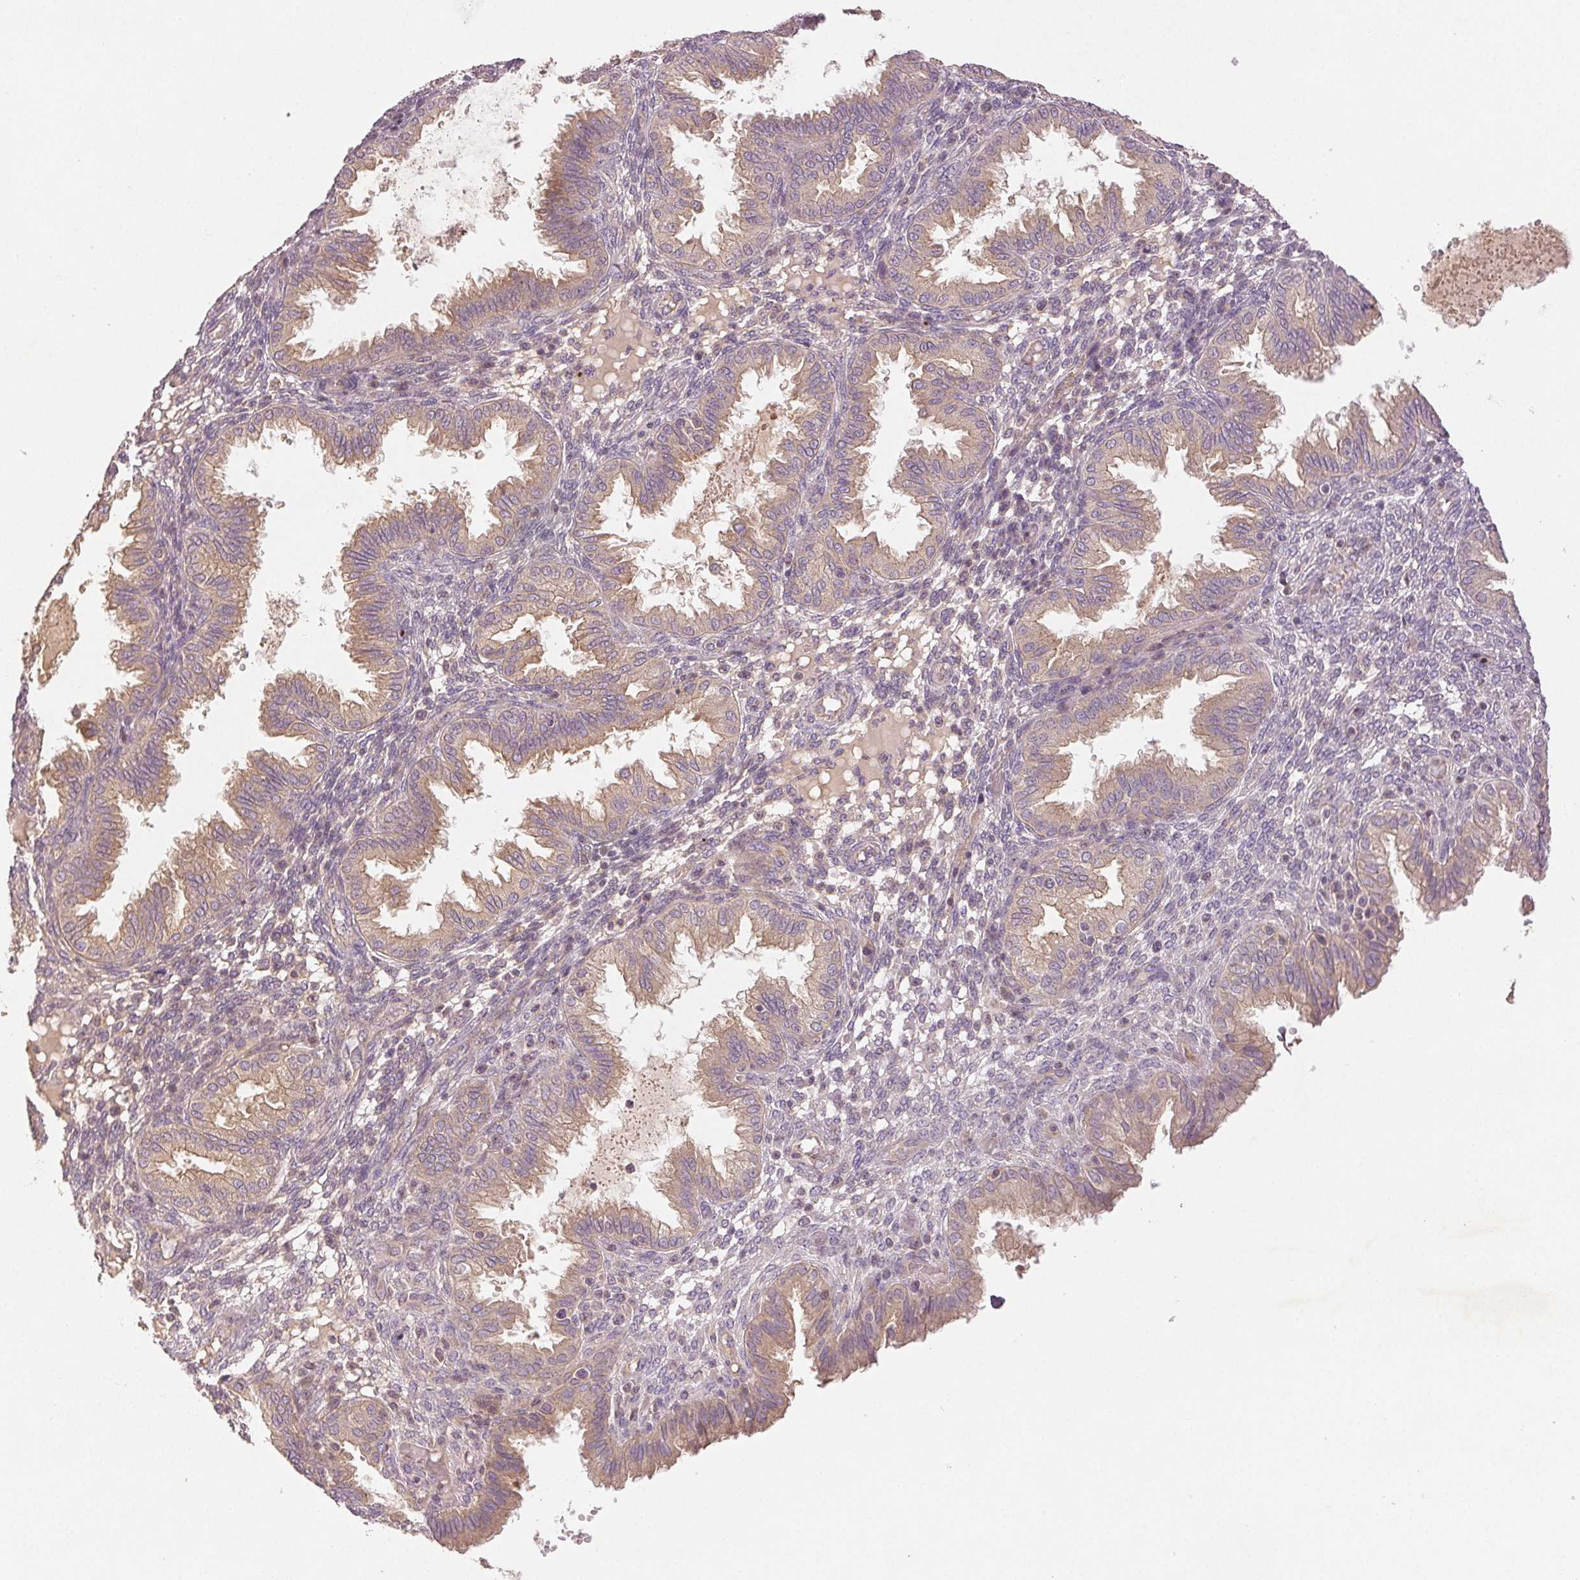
{"staining": {"intensity": "negative", "quantity": "none", "location": "none"}, "tissue": "endometrium", "cell_type": "Cells in endometrial stroma", "image_type": "normal", "snomed": [{"axis": "morphology", "description": "Normal tissue, NOS"}, {"axis": "topography", "description": "Endometrium"}], "caption": "IHC photomicrograph of benign human endometrium stained for a protein (brown), which reveals no expression in cells in endometrial stroma. (DAB (3,3'-diaminobenzidine) immunohistochemistry (IHC) visualized using brightfield microscopy, high magnification).", "gene": "YIF1B", "patient": {"sex": "female", "age": 33}}